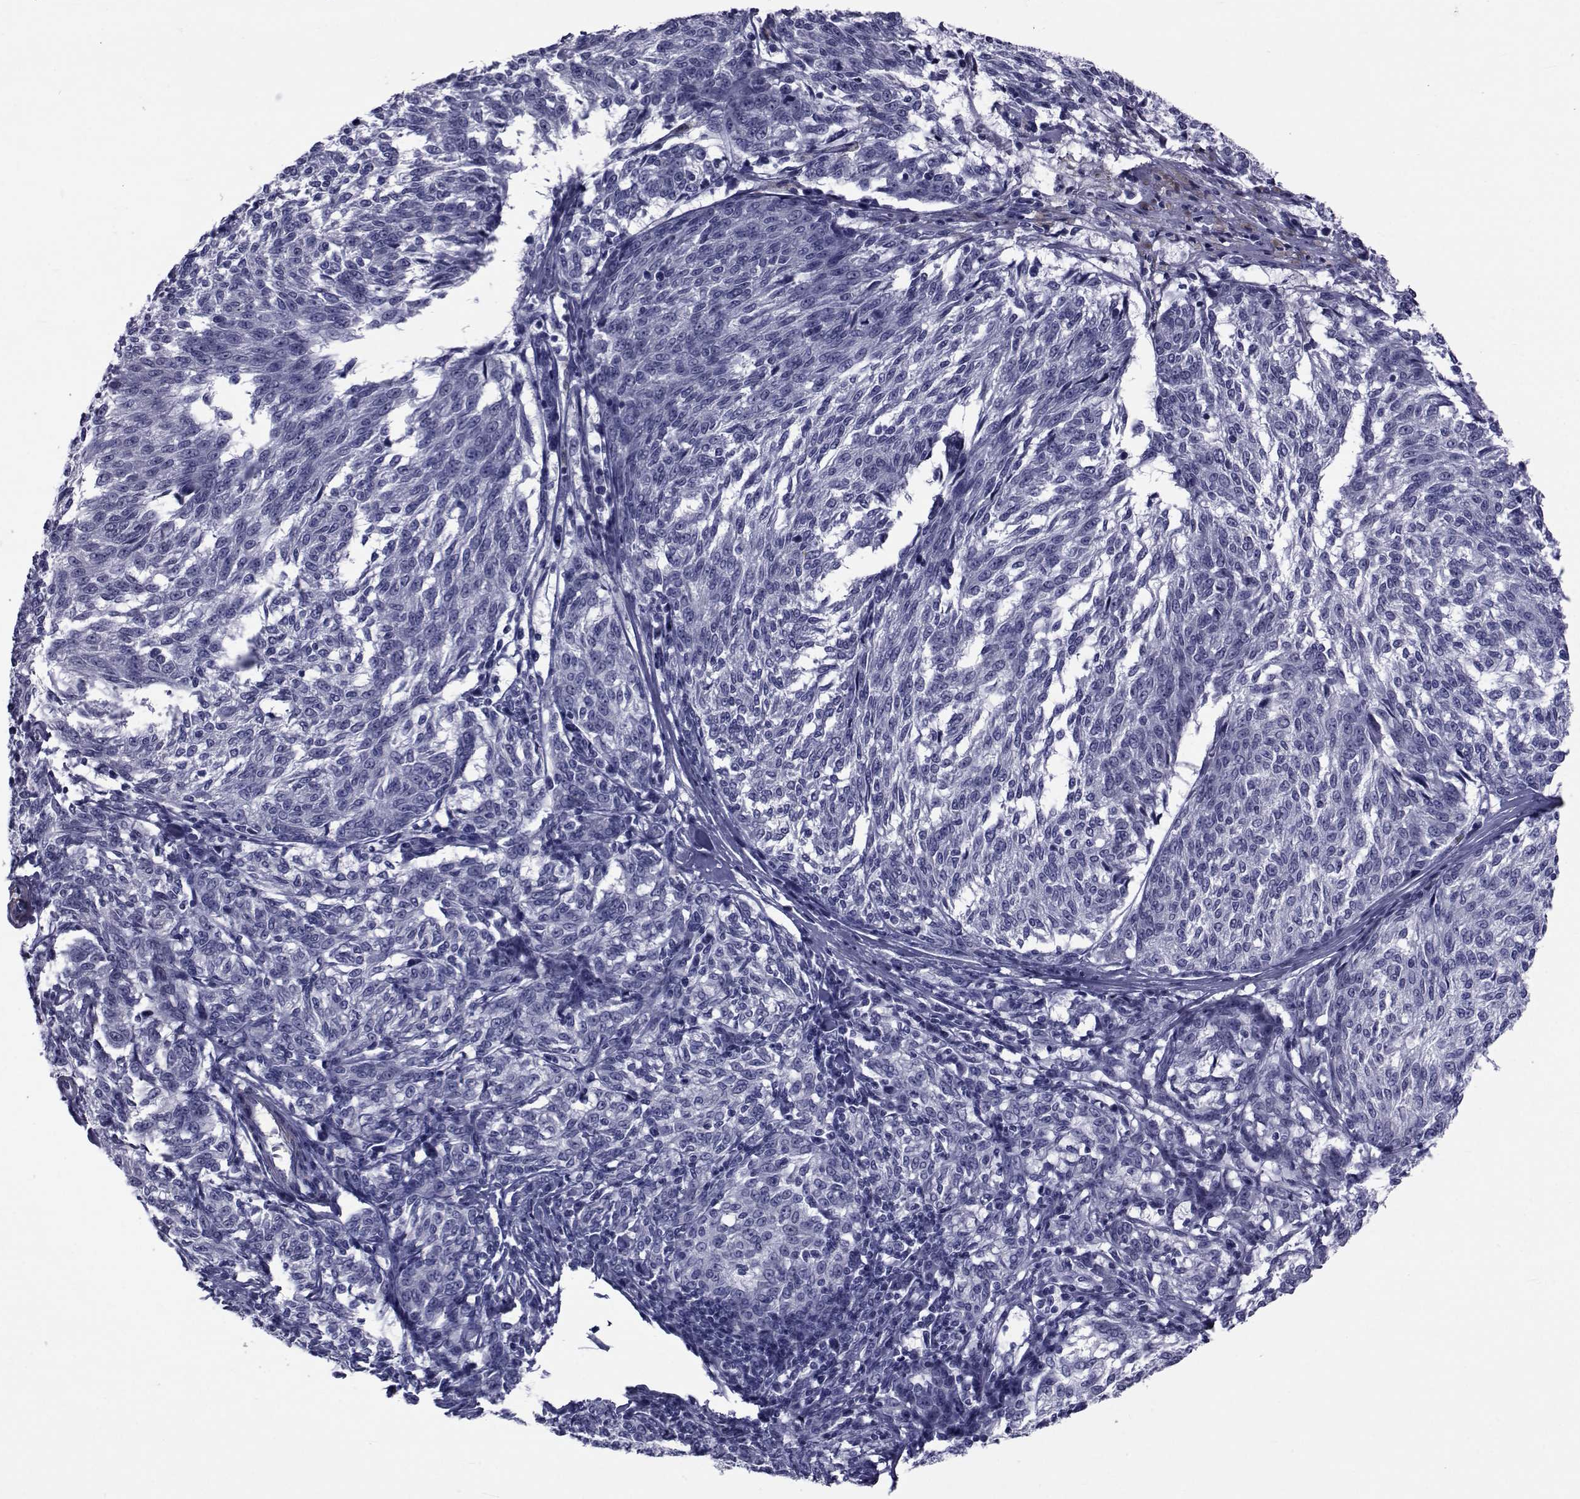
{"staining": {"intensity": "negative", "quantity": "none", "location": "none"}, "tissue": "melanoma", "cell_type": "Tumor cells", "image_type": "cancer", "snomed": [{"axis": "morphology", "description": "Malignant melanoma, NOS"}, {"axis": "topography", "description": "Skin"}], "caption": "A photomicrograph of malignant melanoma stained for a protein demonstrates no brown staining in tumor cells.", "gene": "GKAP1", "patient": {"sex": "female", "age": 72}}